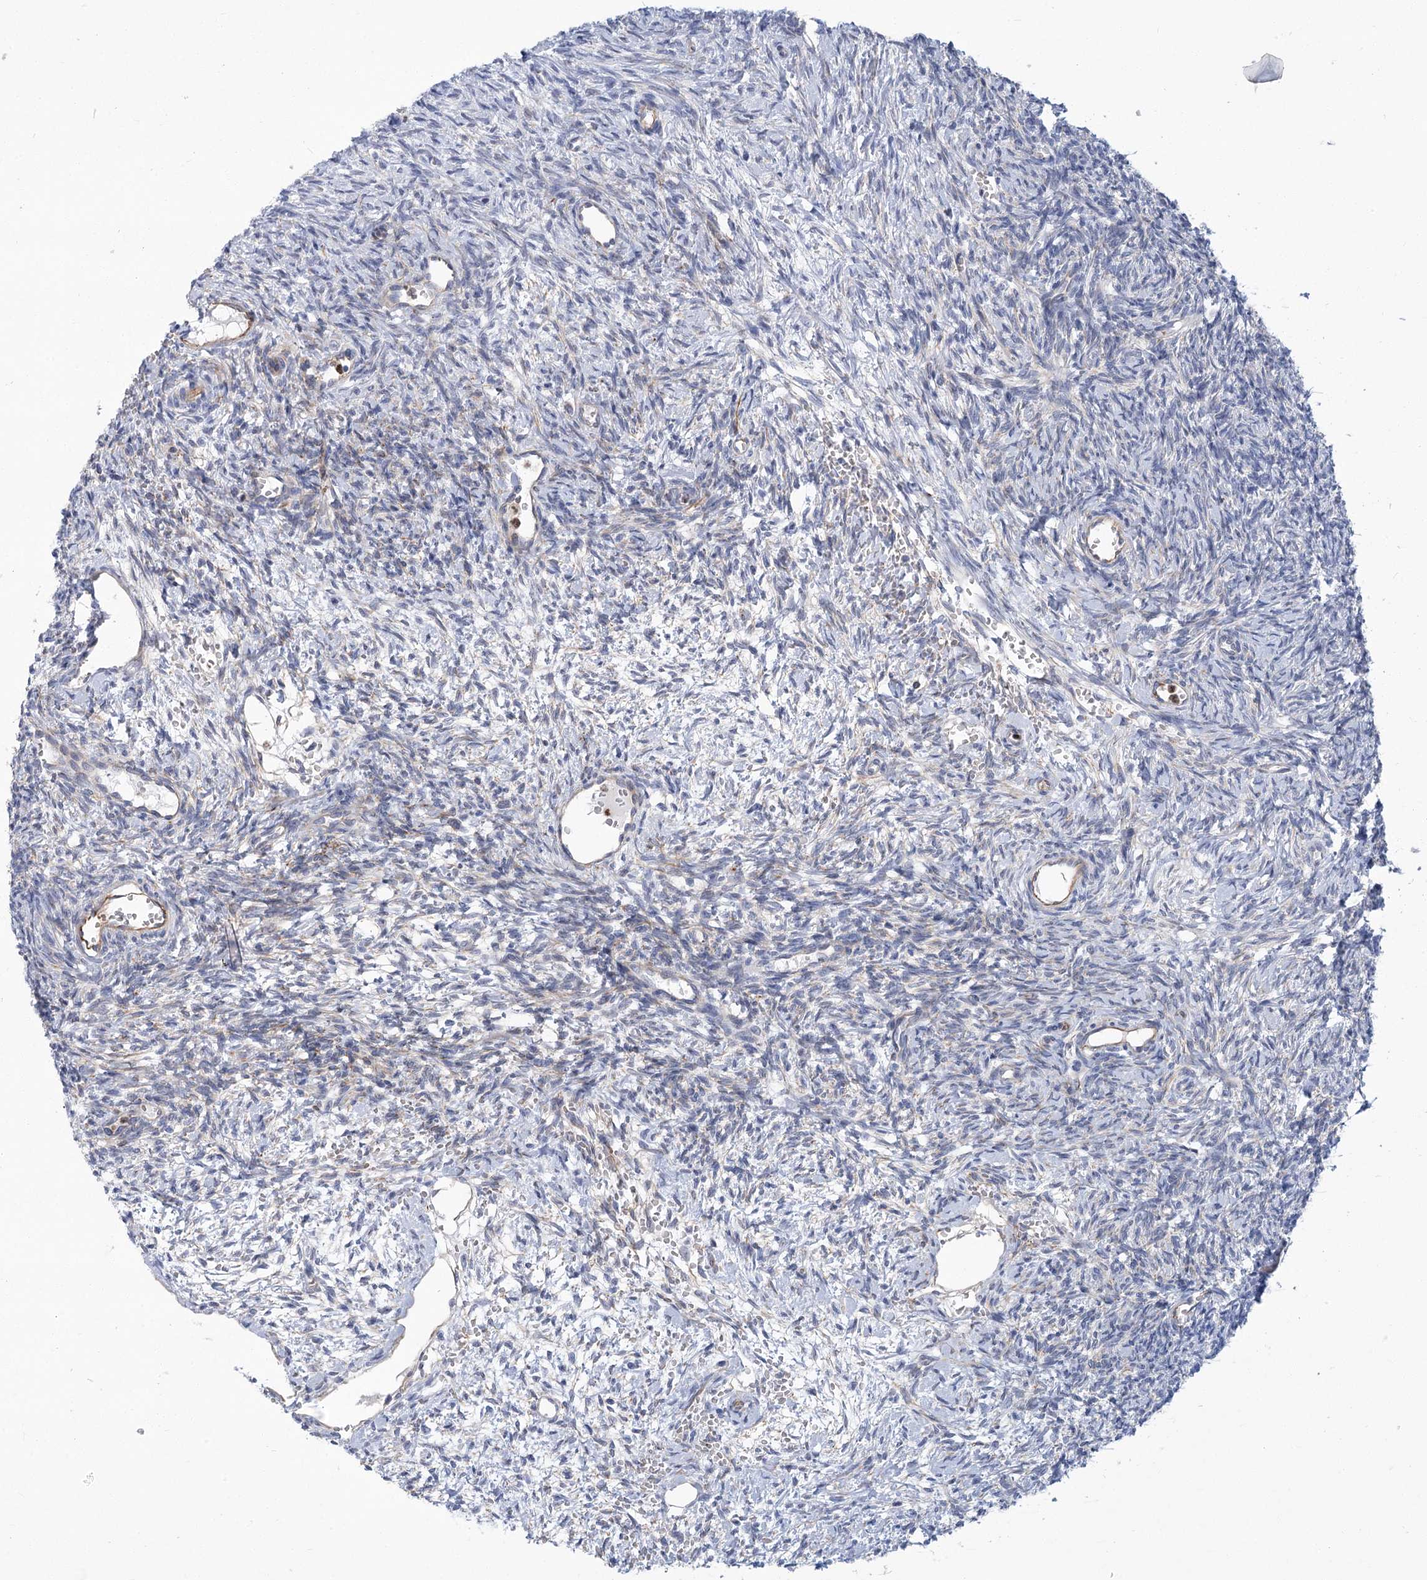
{"staining": {"intensity": "negative", "quantity": "none", "location": "none"}, "tissue": "ovary", "cell_type": "Ovarian stroma cells", "image_type": "normal", "snomed": [{"axis": "morphology", "description": "Normal tissue, NOS"}, {"axis": "topography", "description": "Ovary"}], "caption": "This is an immunohistochemistry histopathology image of benign human ovary. There is no positivity in ovarian stroma cells.", "gene": "THAP6", "patient": {"sex": "female", "age": 39}}